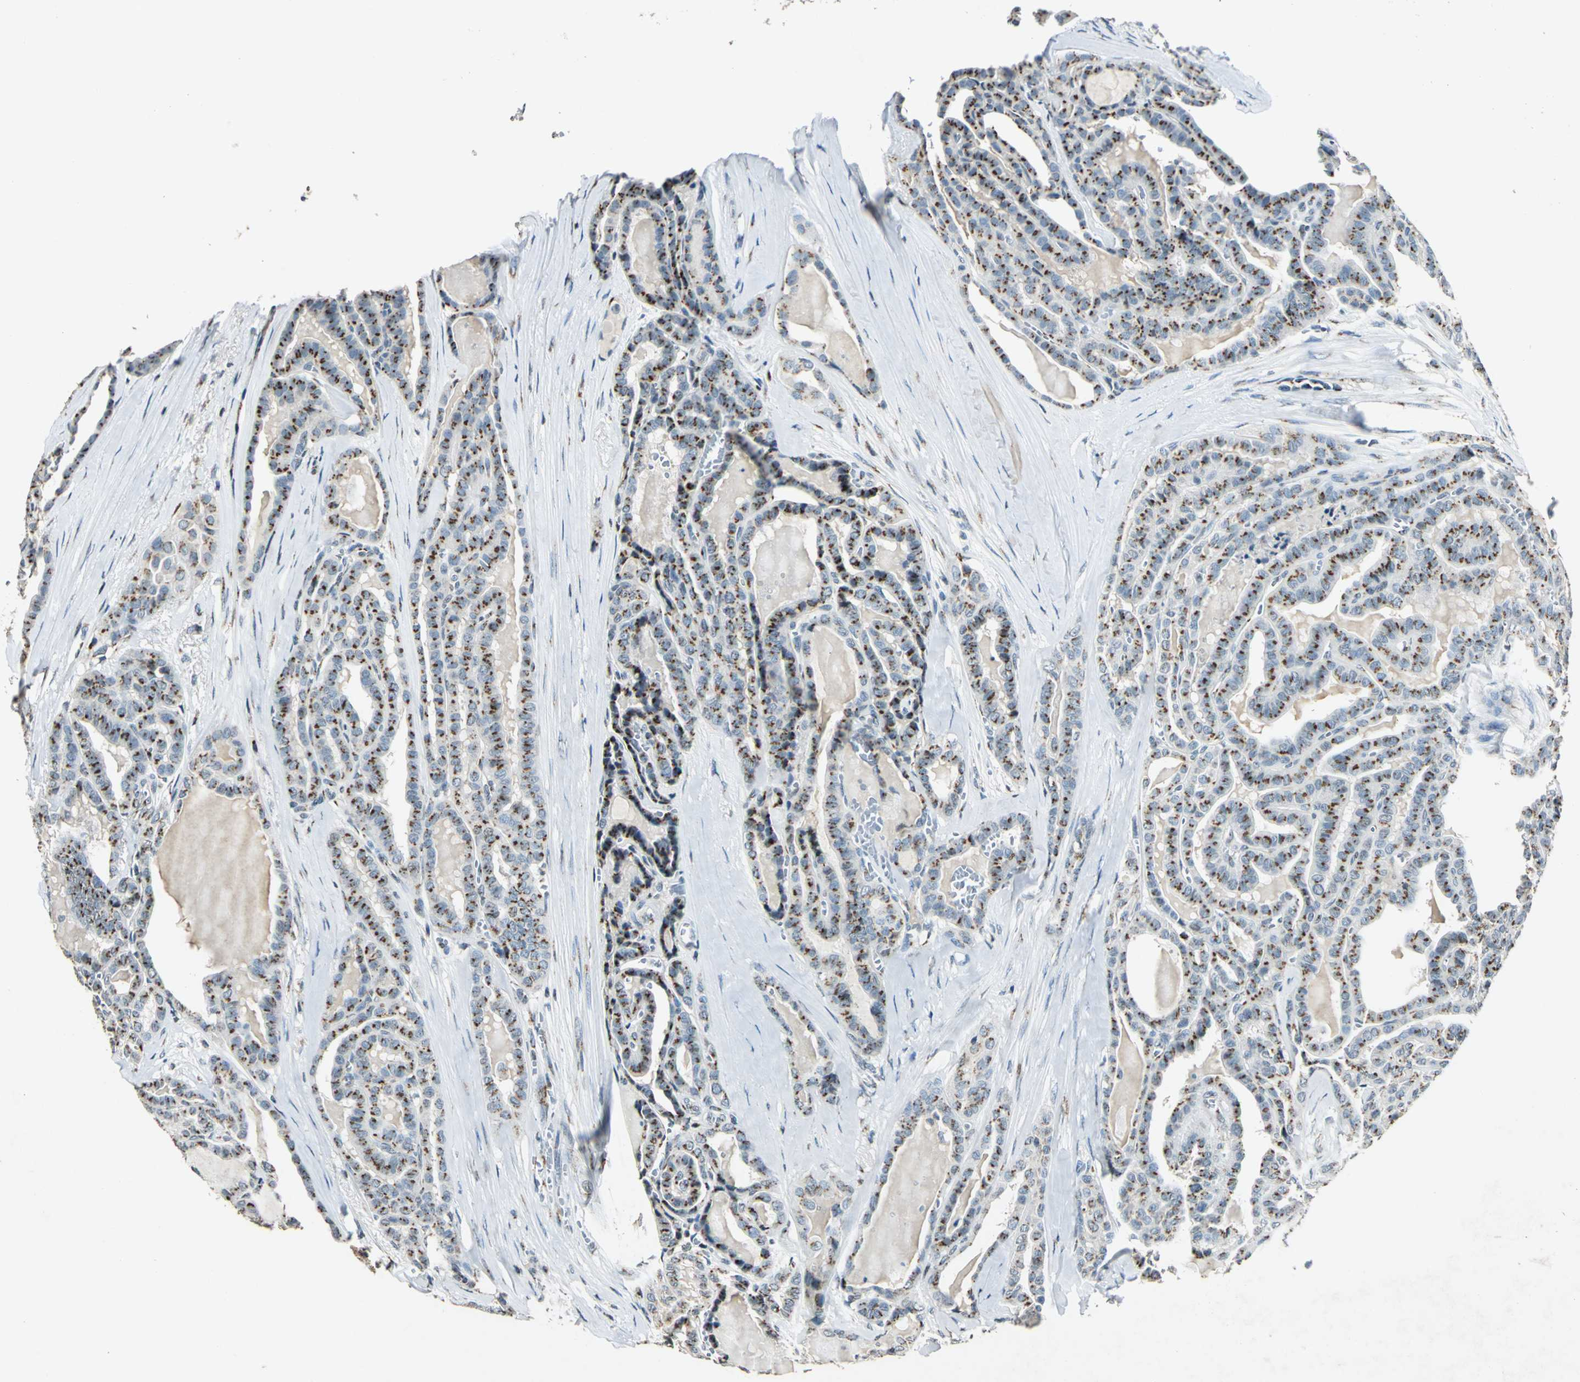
{"staining": {"intensity": "strong", "quantity": ">75%", "location": "cytoplasmic/membranous"}, "tissue": "thyroid cancer", "cell_type": "Tumor cells", "image_type": "cancer", "snomed": [{"axis": "morphology", "description": "Carcinoma, NOS"}, {"axis": "topography", "description": "Thyroid gland"}], "caption": "This photomicrograph reveals IHC staining of human thyroid cancer (carcinoma), with high strong cytoplasmic/membranous staining in about >75% of tumor cells.", "gene": "TMEM115", "patient": {"sex": "female", "age": 91}}